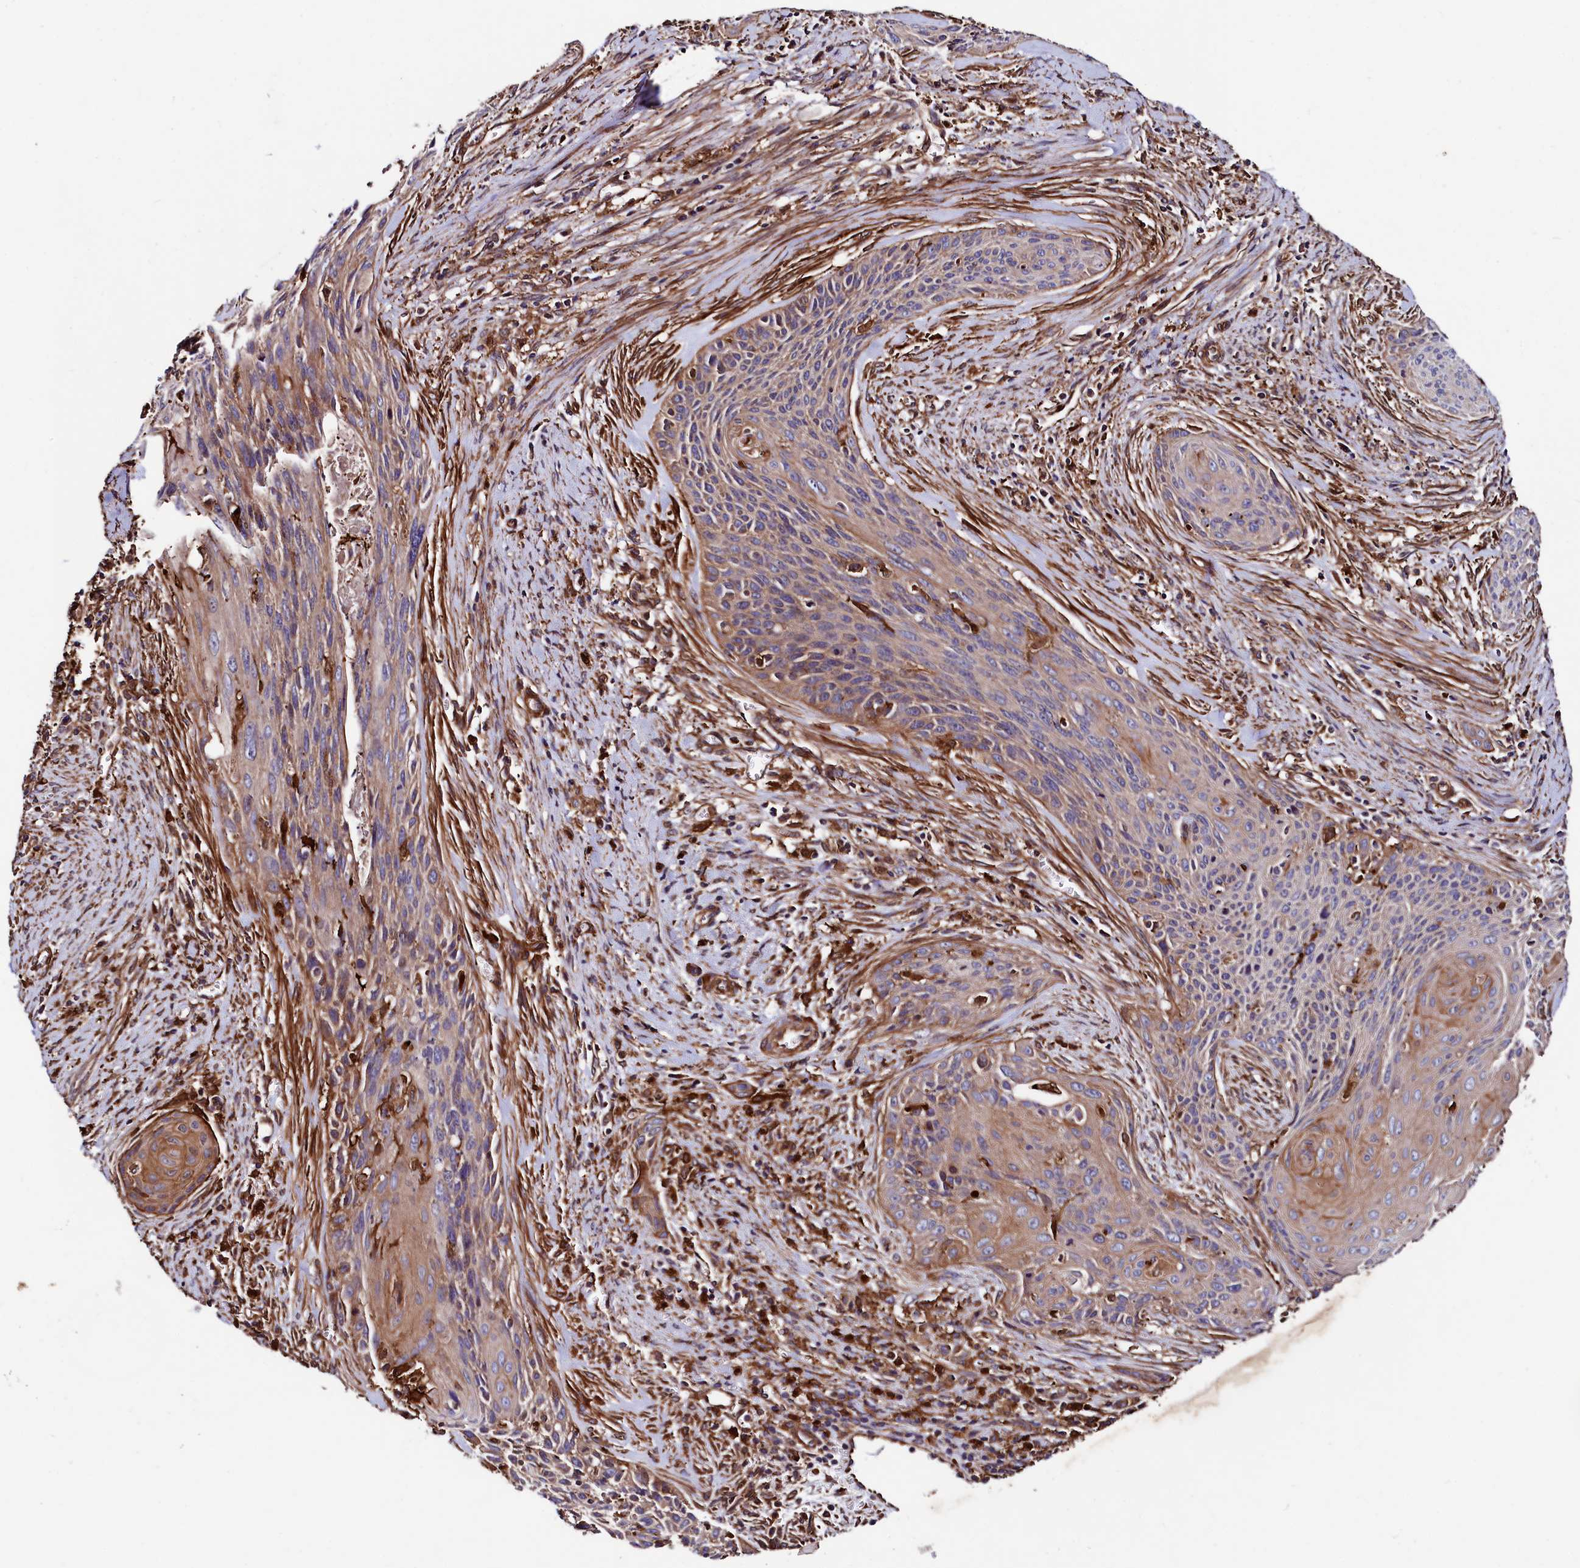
{"staining": {"intensity": "moderate", "quantity": ">75%", "location": "cytoplasmic/membranous"}, "tissue": "cervical cancer", "cell_type": "Tumor cells", "image_type": "cancer", "snomed": [{"axis": "morphology", "description": "Squamous cell carcinoma, NOS"}, {"axis": "topography", "description": "Cervix"}], "caption": "DAB (3,3'-diaminobenzidine) immunohistochemical staining of cervical cancer (squamous cell carcinoma) displays moderate cytoplasmic/membranous protein expression in approximately >75% of tumor cells. The staining was performed using DAB (3,3'-diaminobenzidine), with brown indicating positive protein expression. Nuclei are stained blue with hematoxylin.", "gene": "STAMBPL1", "patient": {"sex": "female", "age": 55}}